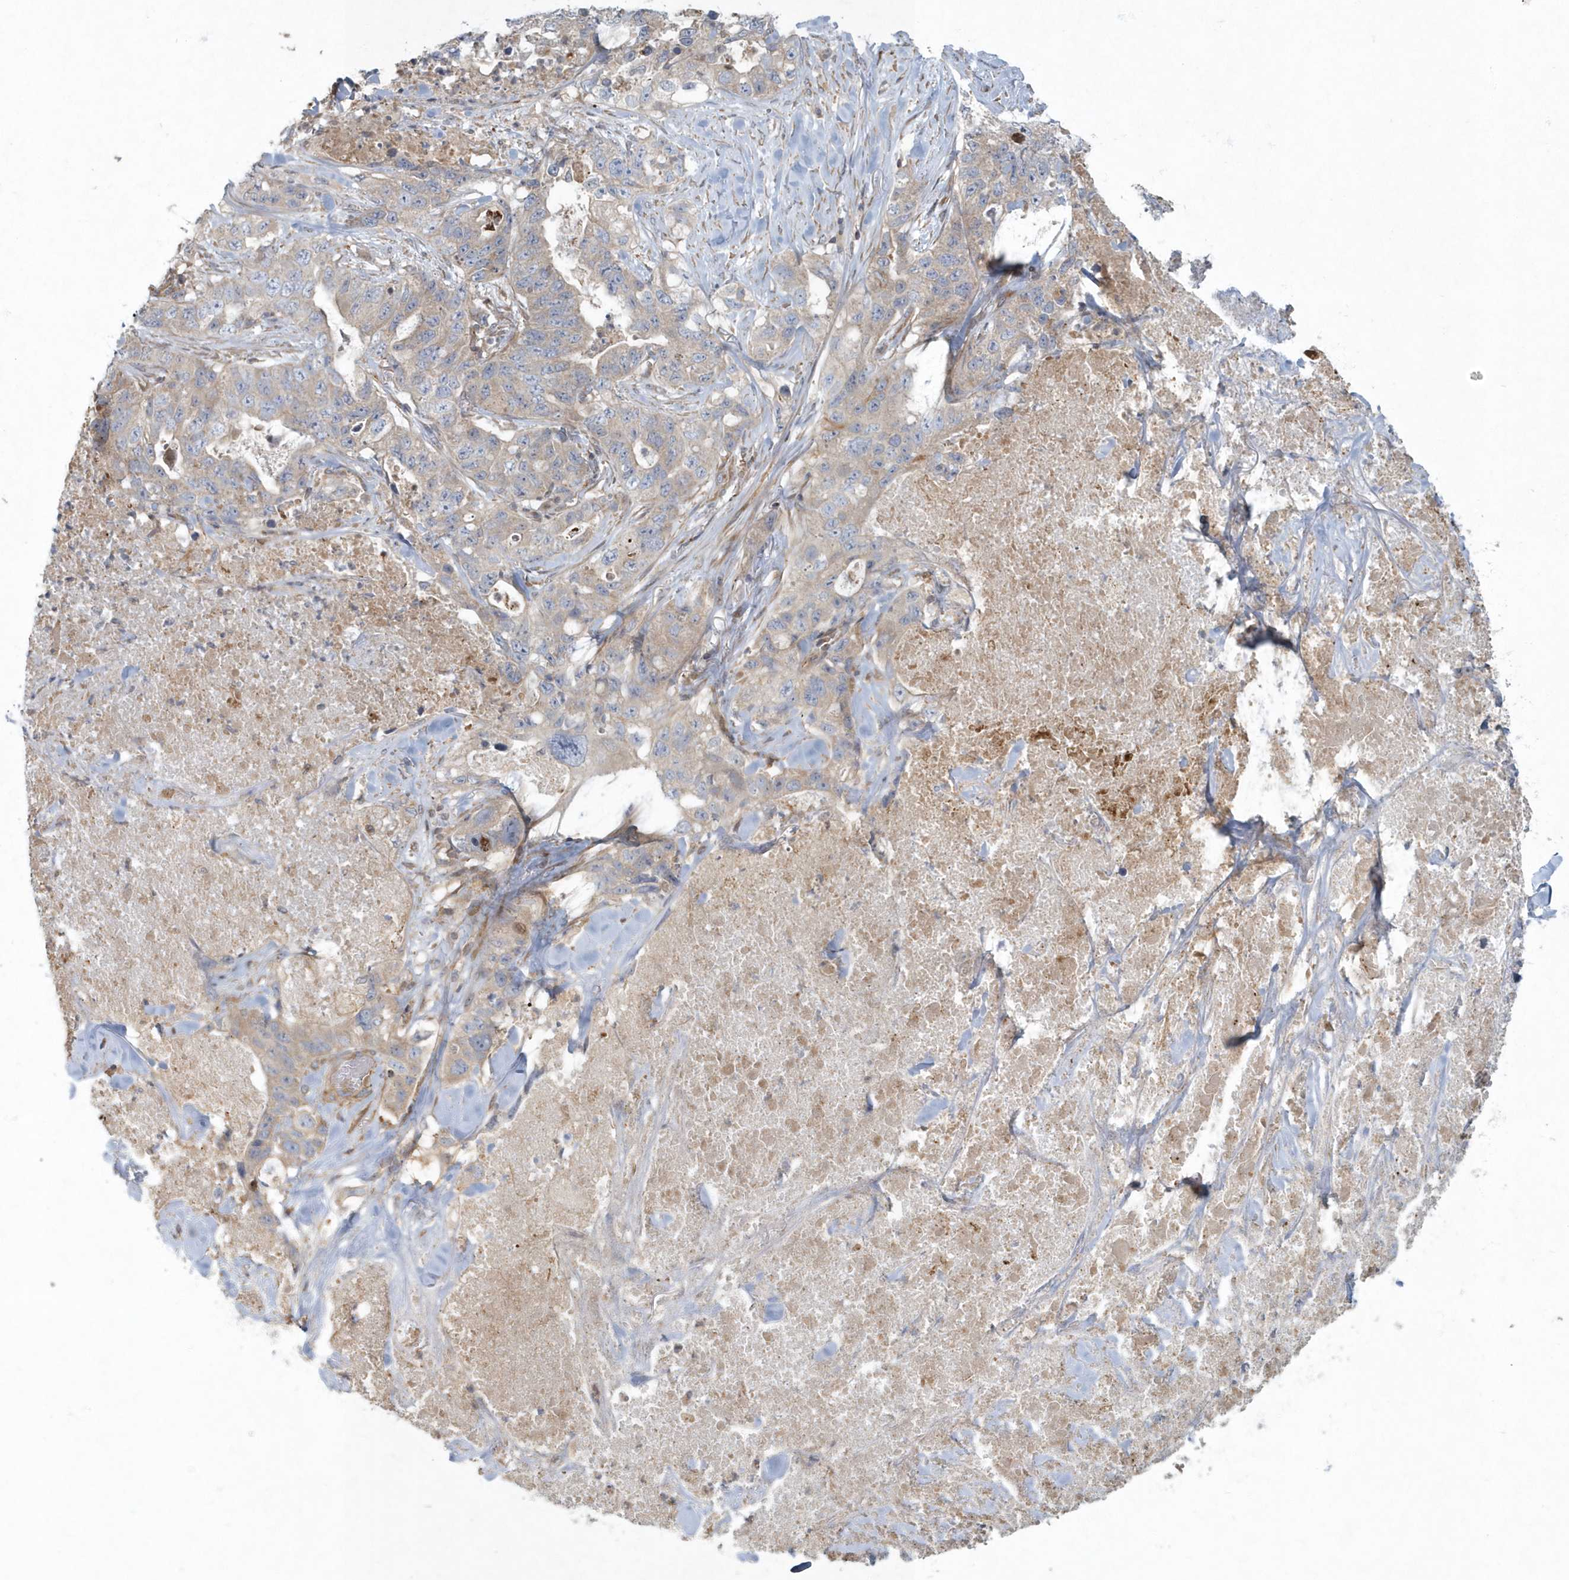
{"staining": {"intensity": "weak", "quantity": "25%-75%", "location": "cytoplasmic/membranous"}, "tissue": "lung cancer", "cell_type": "Tumor cells", "image_type": "cancer", "snomed": [{"axis": "morphology", "description": "Adenocarcinoma, NOS"}, {"axis": "topography", "description": "Lung"}], "caption": "Protein expression analysis of lung adenocarcinoma reveals weak cytoplasmic/membranous positivity in about 25%-75% of tumor cells.", "gene": "ARHGEF38", "patient": {"sex": "female", "age": 51}}